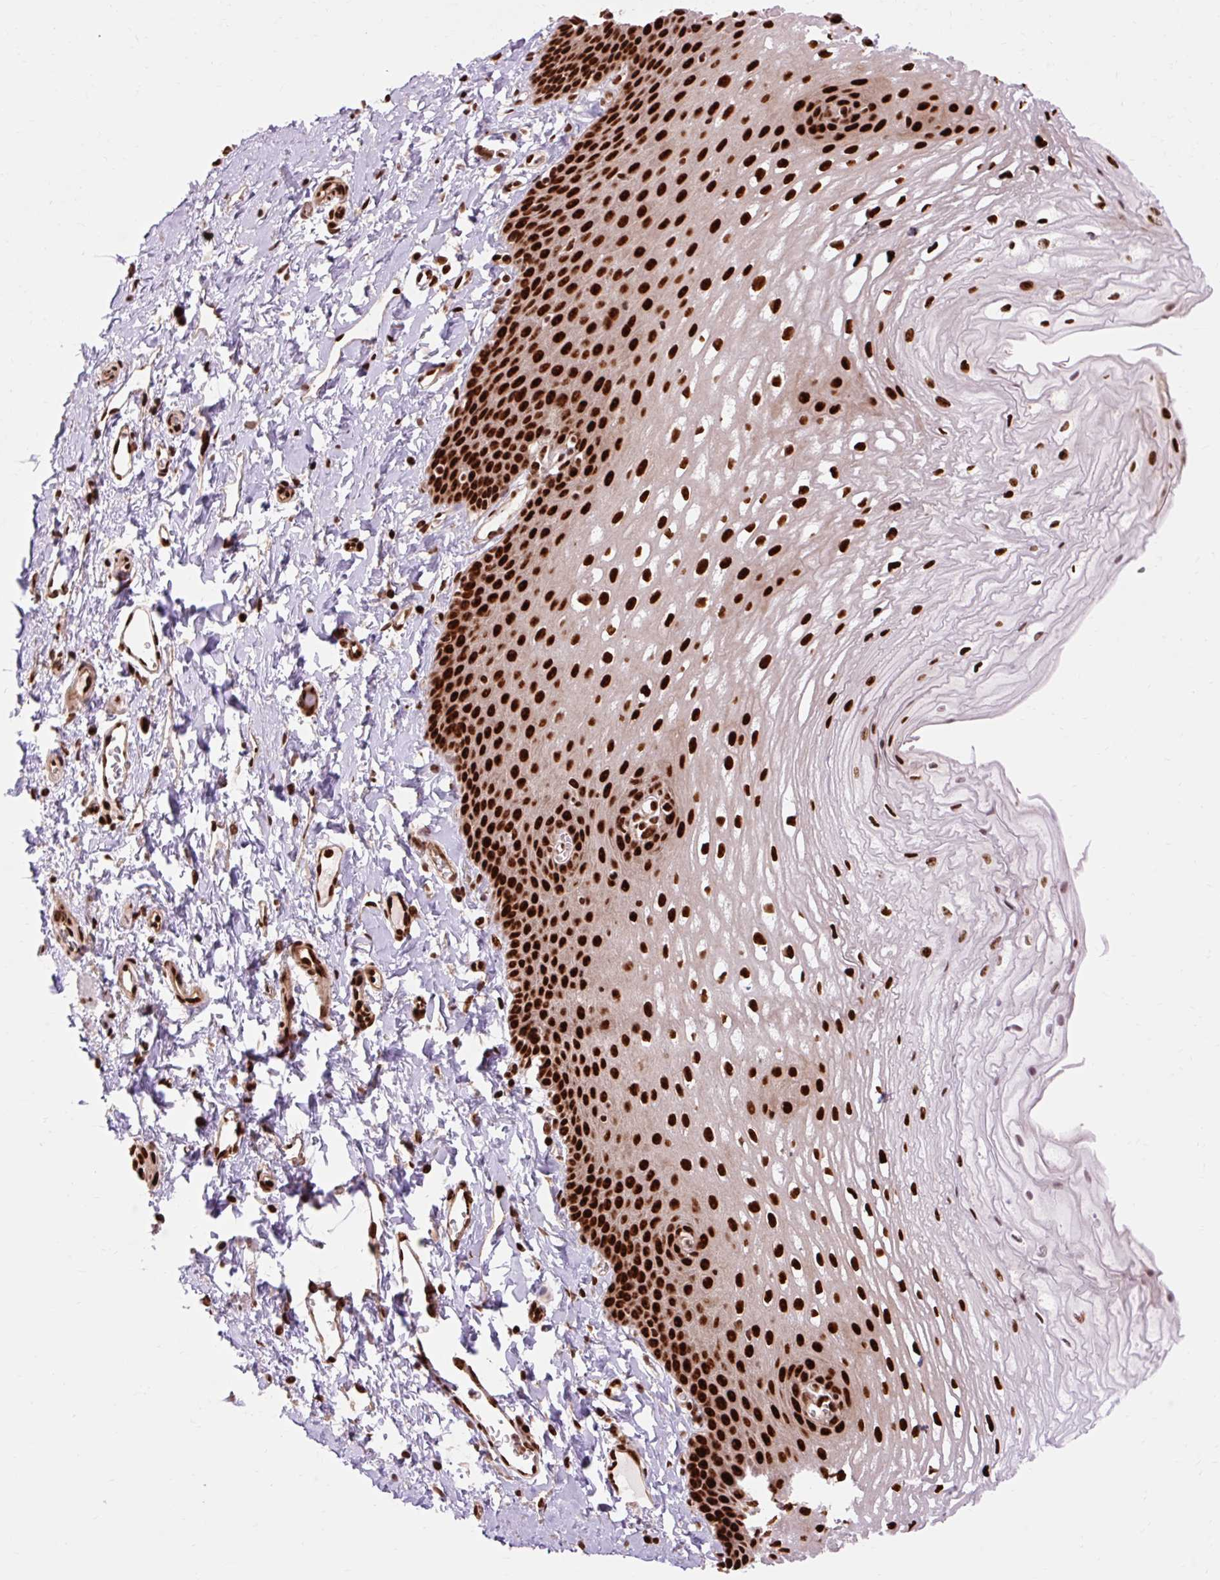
{"staining": {"intensity": "strong", "quantity": ">75%", "location": "nuclear"}, "tissue": "esophagus", "cell_type": "Squamous epithelial cells", "image_type": "normal", "snomed": [{"axis": "morphology", "description": "Normal tissue, NOS"}, {"axis": "topography", "description": "Esophagus"}], "caption": "Protein expression analysis of unremarkable esophagus demonstrates strong nuclear expression in approximately >75% of squamous epithelial cells.", "gene": "MECOM", "patient": {"sex": "male", "age": 70}}